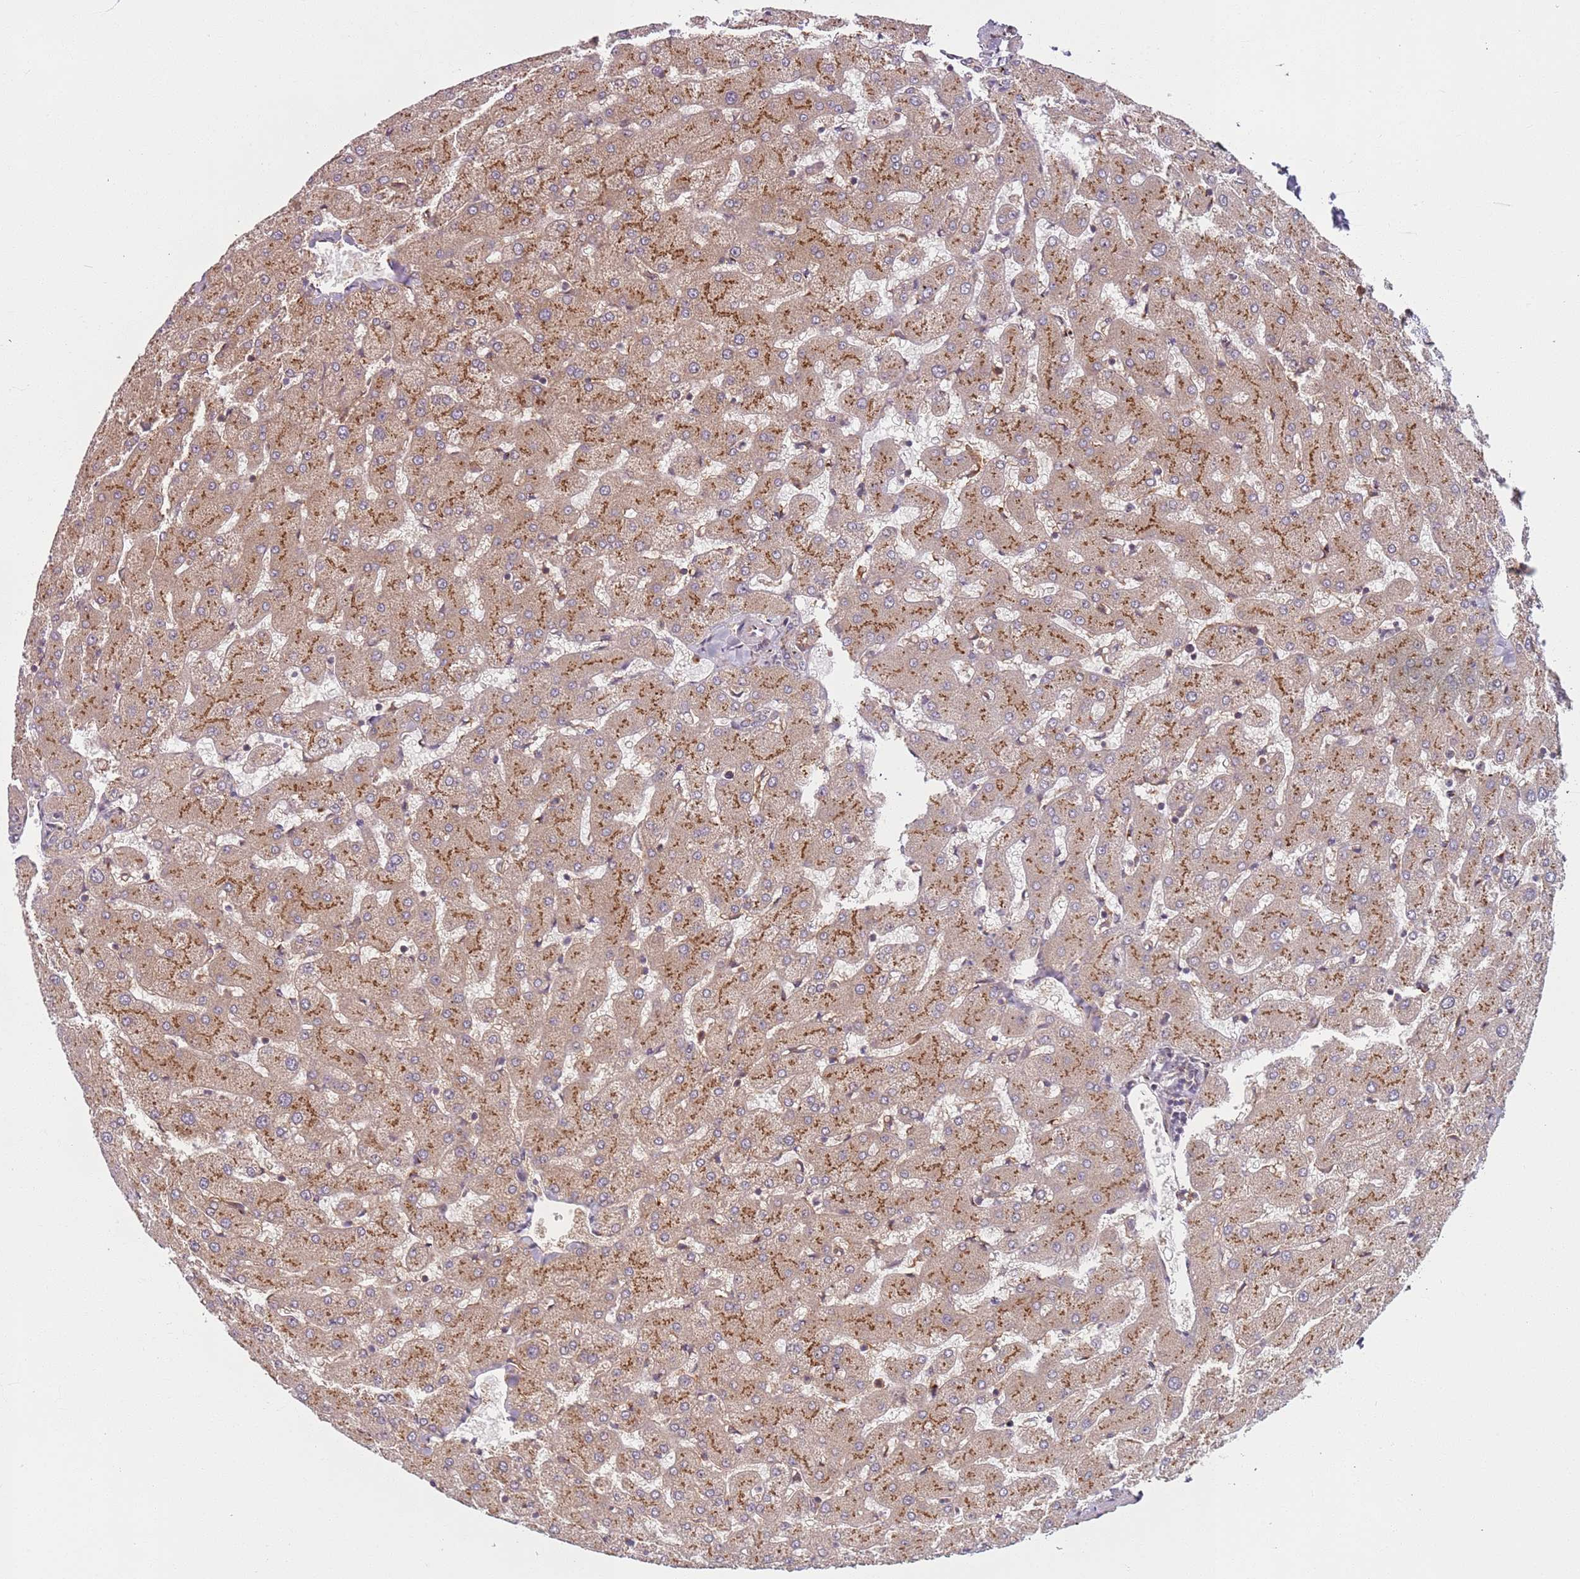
{"staining": {"intensity": "weak", "quantity": "<25%", "location": "cytoplasmic/membranous"}, "tissue": "liver", "cell_type": "Cholangiocytes", "image_type": "normal", "snomed": [{"axis": "morphology", "description": "Normal tissue, NOS"}, {"axis": "topography", "description": "Liver"}], "caption": "Benign liver was stained to show a protein in brown. There is no significant positivity in cholangiocytes.", "gene": "AKTIP", "patient": {"sex": "female", "age": 63}}